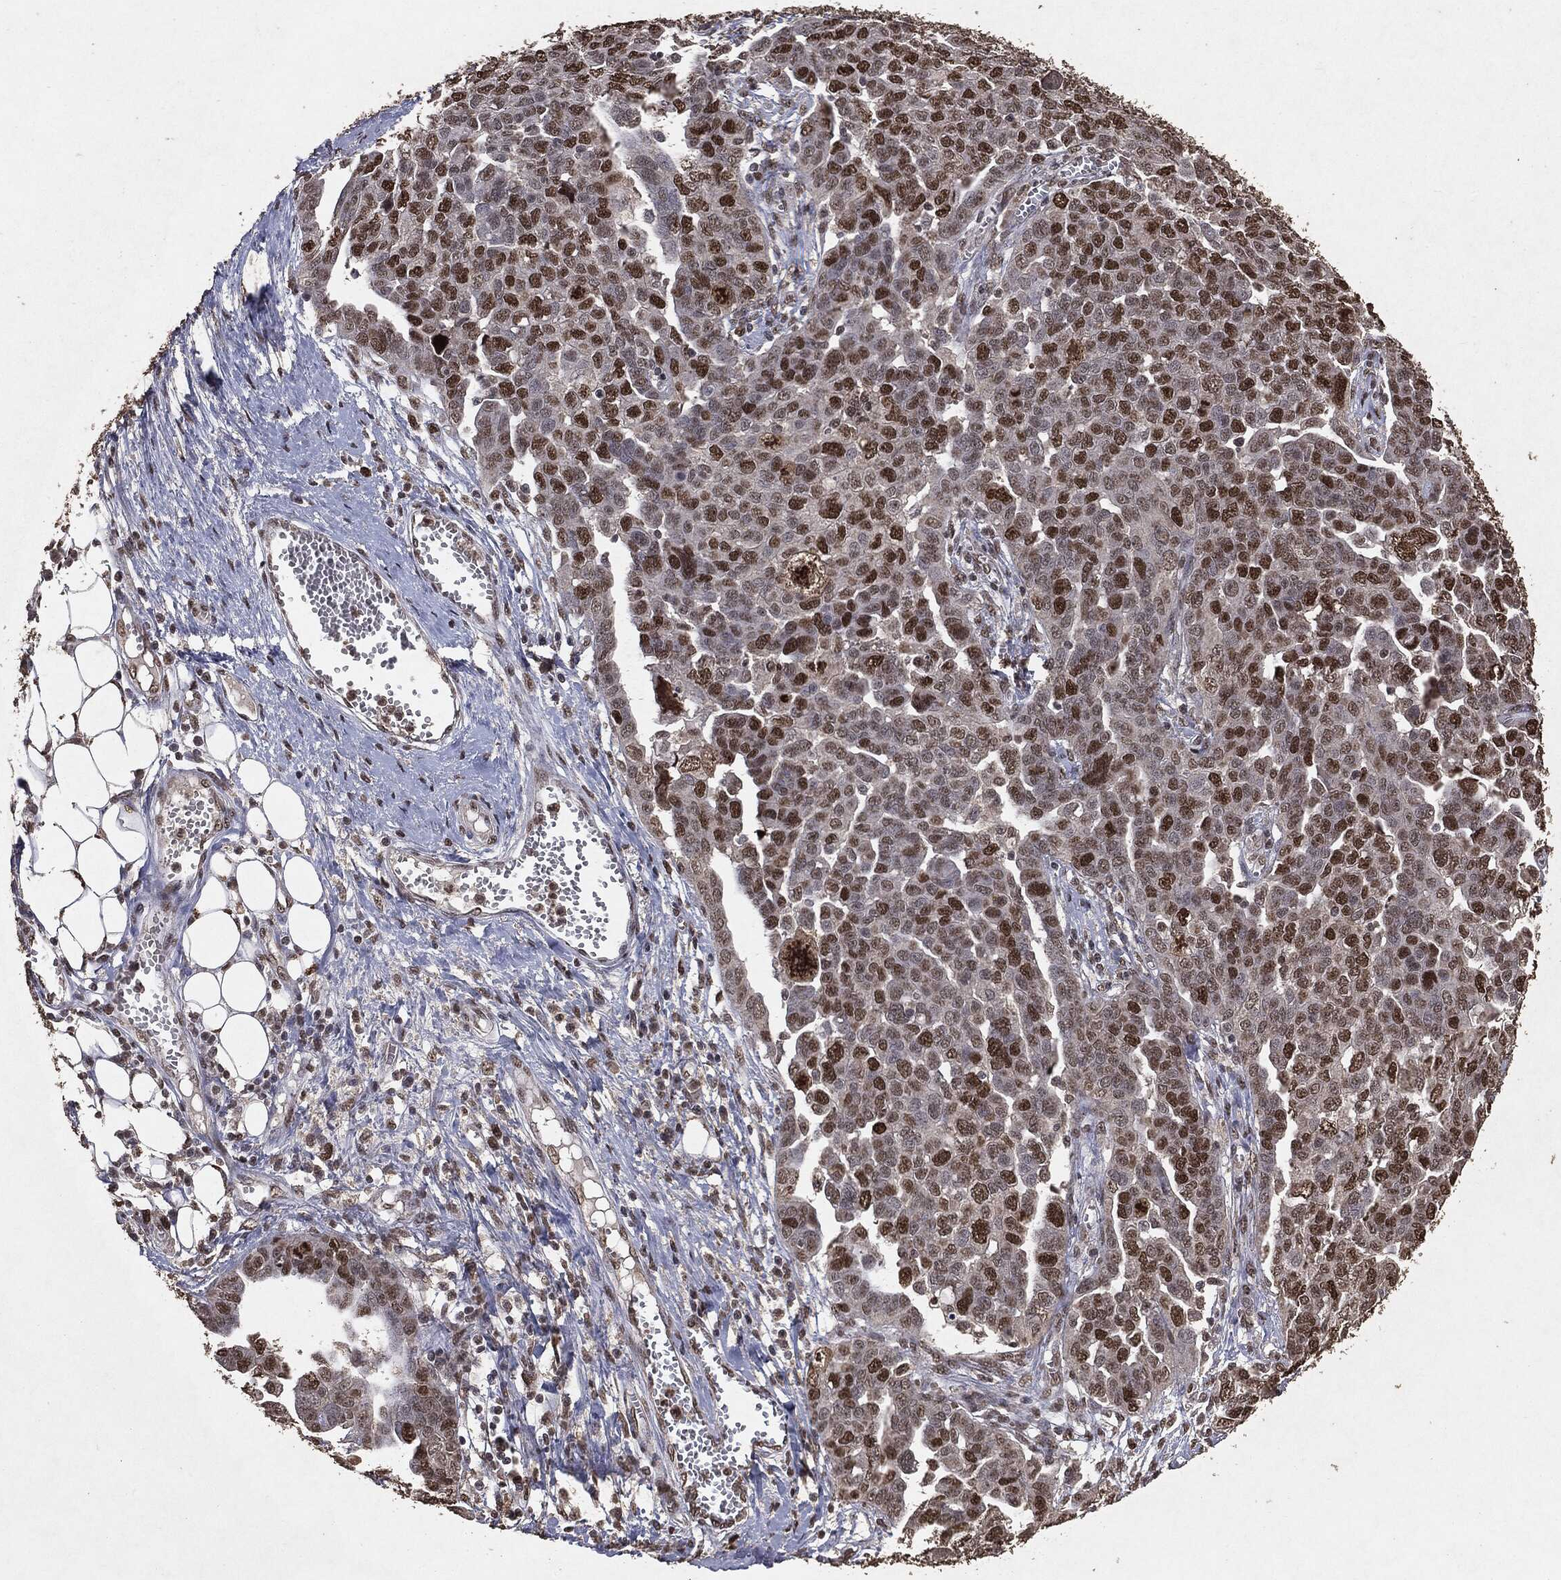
{"staining": {"intensity": "strong", "quantity": "<25%", "location": "nuclear"}, "tissue": "ovarian cancer", "cell_type": "Tumor cells", "image_type": "cancer", "snomed": [{"axis": "morphology", "description": "Cystadenocarcinoma, serous, NOS"}, {"axis": "topography", "description": "Ovary"}], "caption": "The photomicrograph displays a brown stain indicating the presence of a protein in the nuclear of tumor cells in ovarian cancer (serous cystadenocarcinoma).", "gene": "RAD18", "patient": {"sex": "female", "age": 59}}